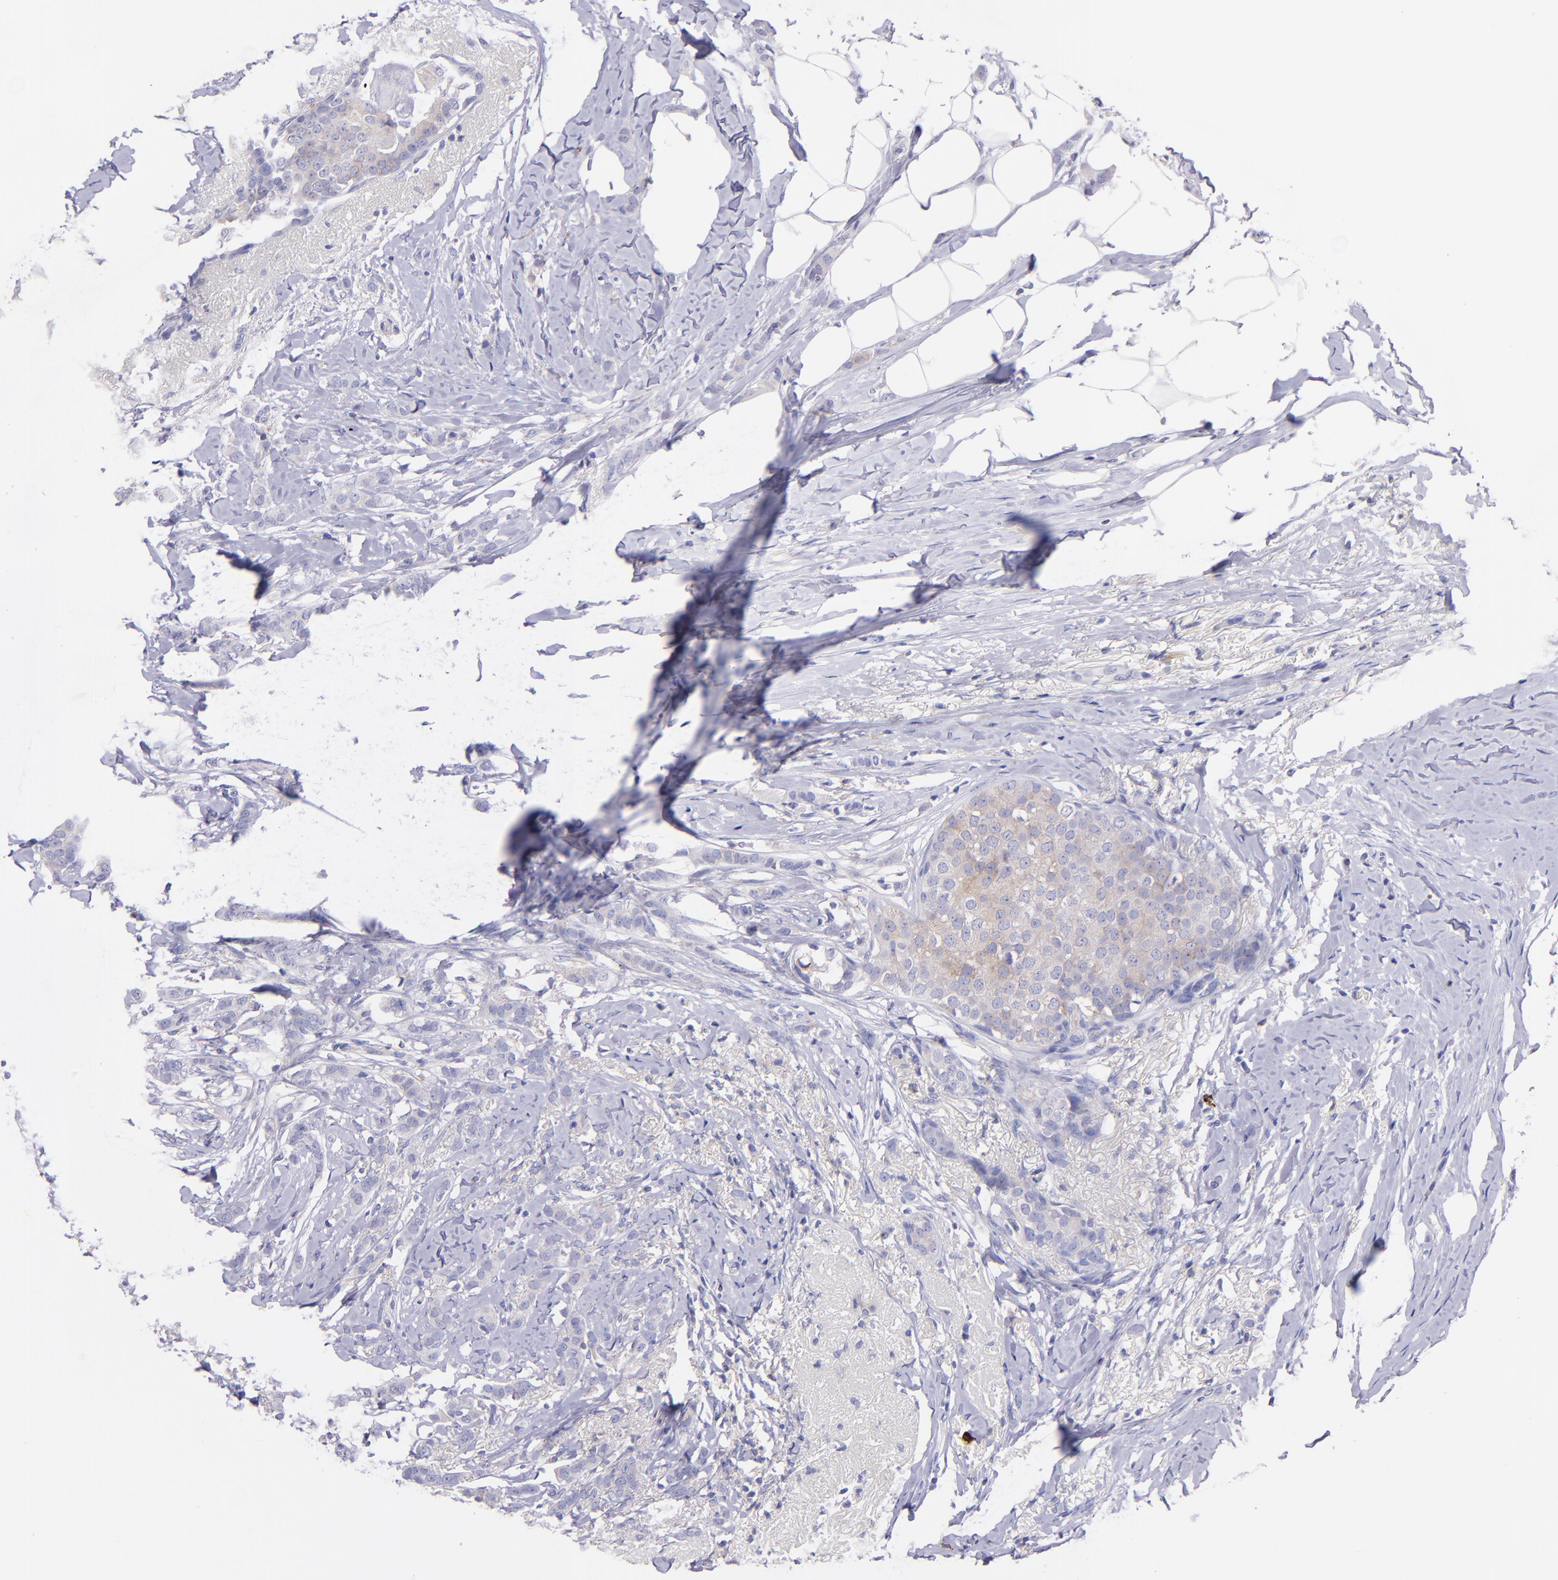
{"staining": {"intensity": "weak", "quantity": "25%-75%", "location": "cytoplasmic/membranous"}, "tissue": "breast cancer", "cell_type": "Tumor cells", "image_type": "cancer", "snomed": [{"axis": "morphology", "description": "Lobular carcinoma"}, {"axis": "topography", "description": "Breast"}], "caption": "Immunohistochemistry micrograph of human lobular carcinoma (breast) stained for a protein (brown), which displays low levels of weak cytoplasmic/membranous positivity in about 25%-75% of tumor cells.", "gene": "RET", "patient": {"sex": "female", "age": 55}}